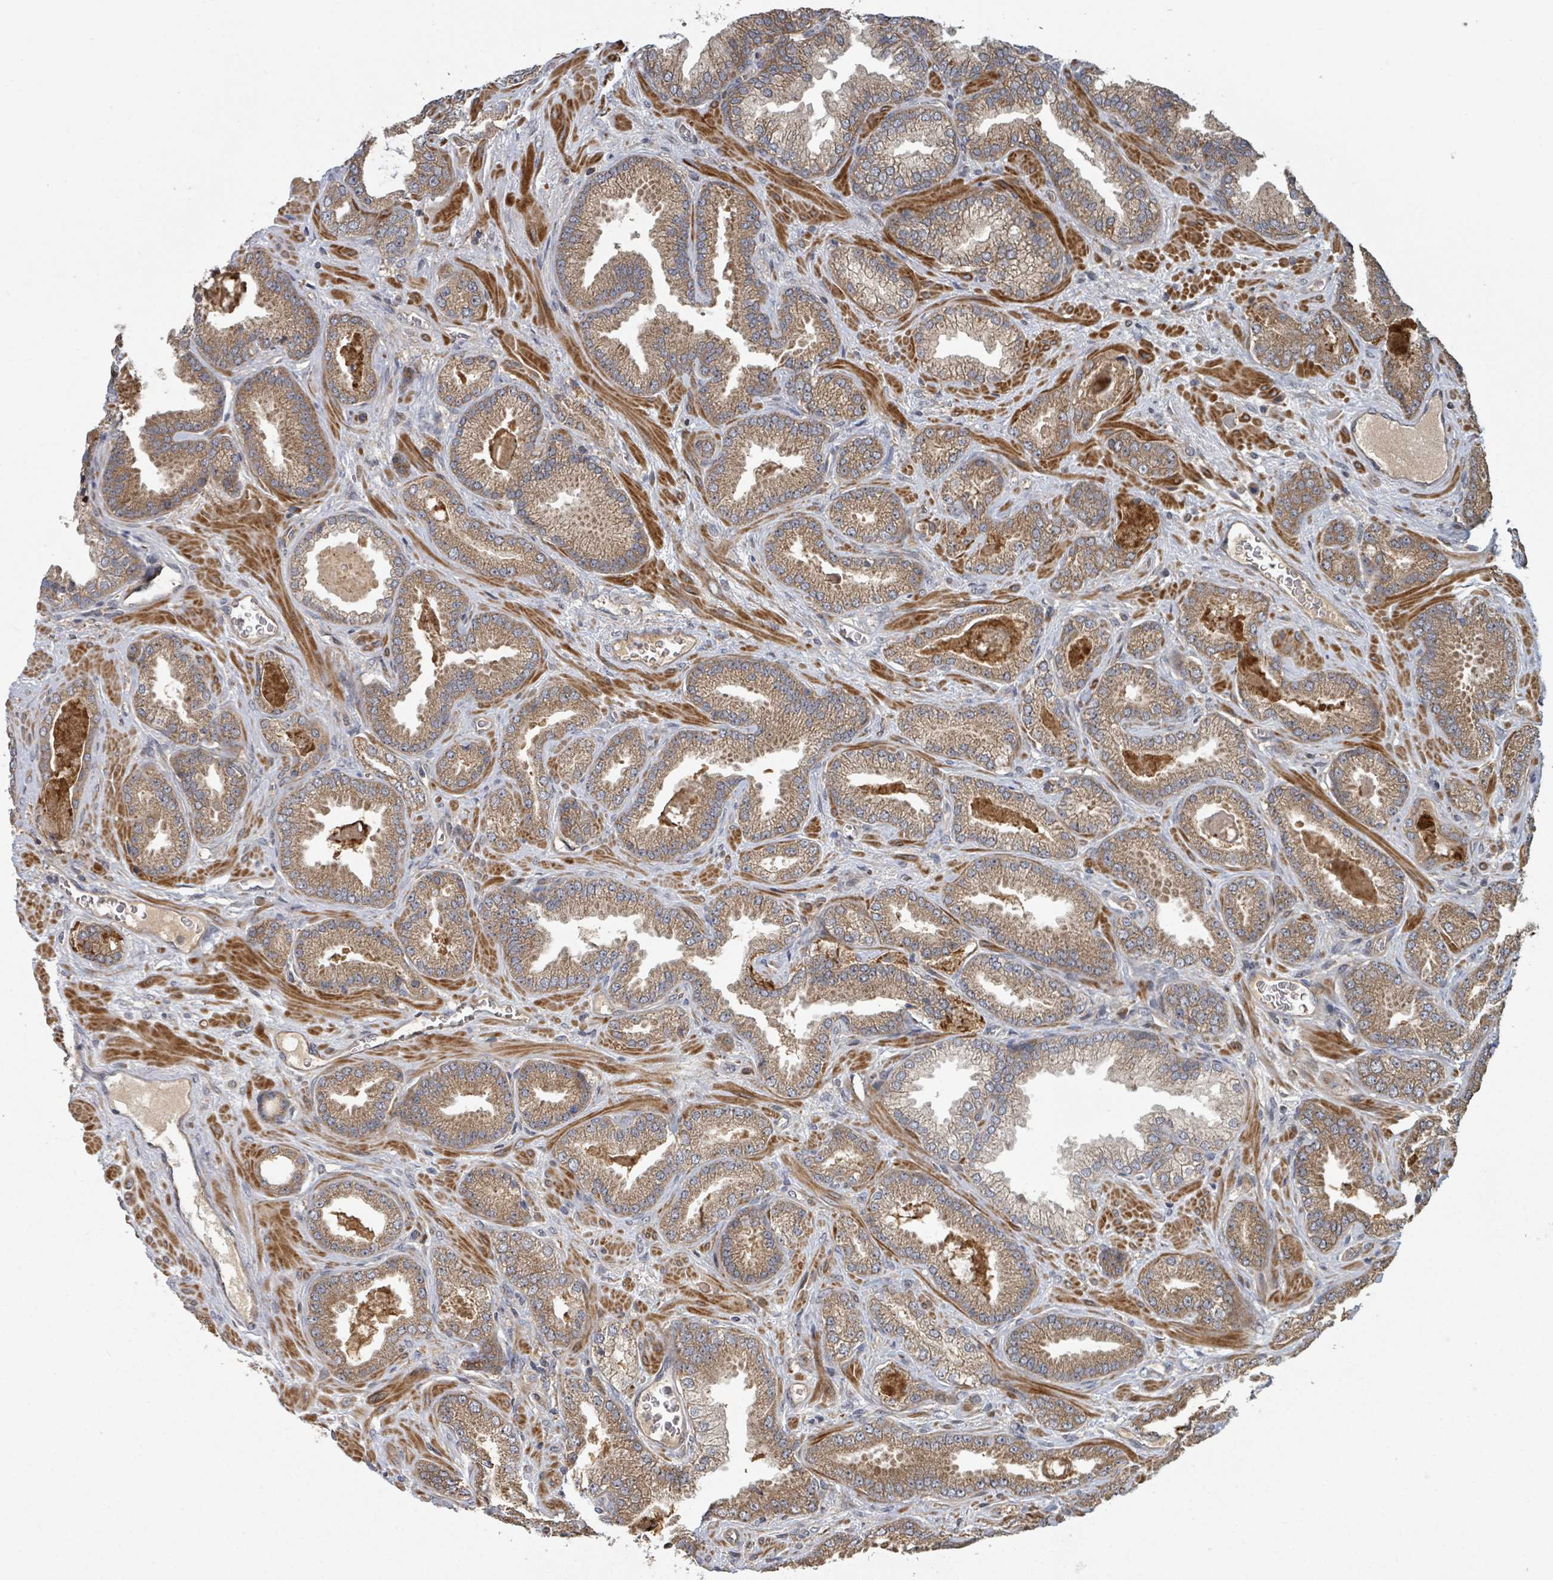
{"staining": {"intensity": "moderate", "quantity": ">75%", "location": "cytoplasmic/membranous"}, "tissue": "prostate cancer", "cell_type": "Tumor cells", "image_type": "cancer", "snomed": [{"axis": "morphology", "description": "Adenocarcinoma, Low grade"}, {"axis": "topography", "description": "Prostate"}], "caption": "Prostate adenocarcinoma (low-grade) tissue exhibits moderate cytoplasmic/membranous expression in about >75% of tumor cells, visualized by immunohistochemistry.", "gene": "DPM1", "patient": {"sex": "male", "age": 62}}